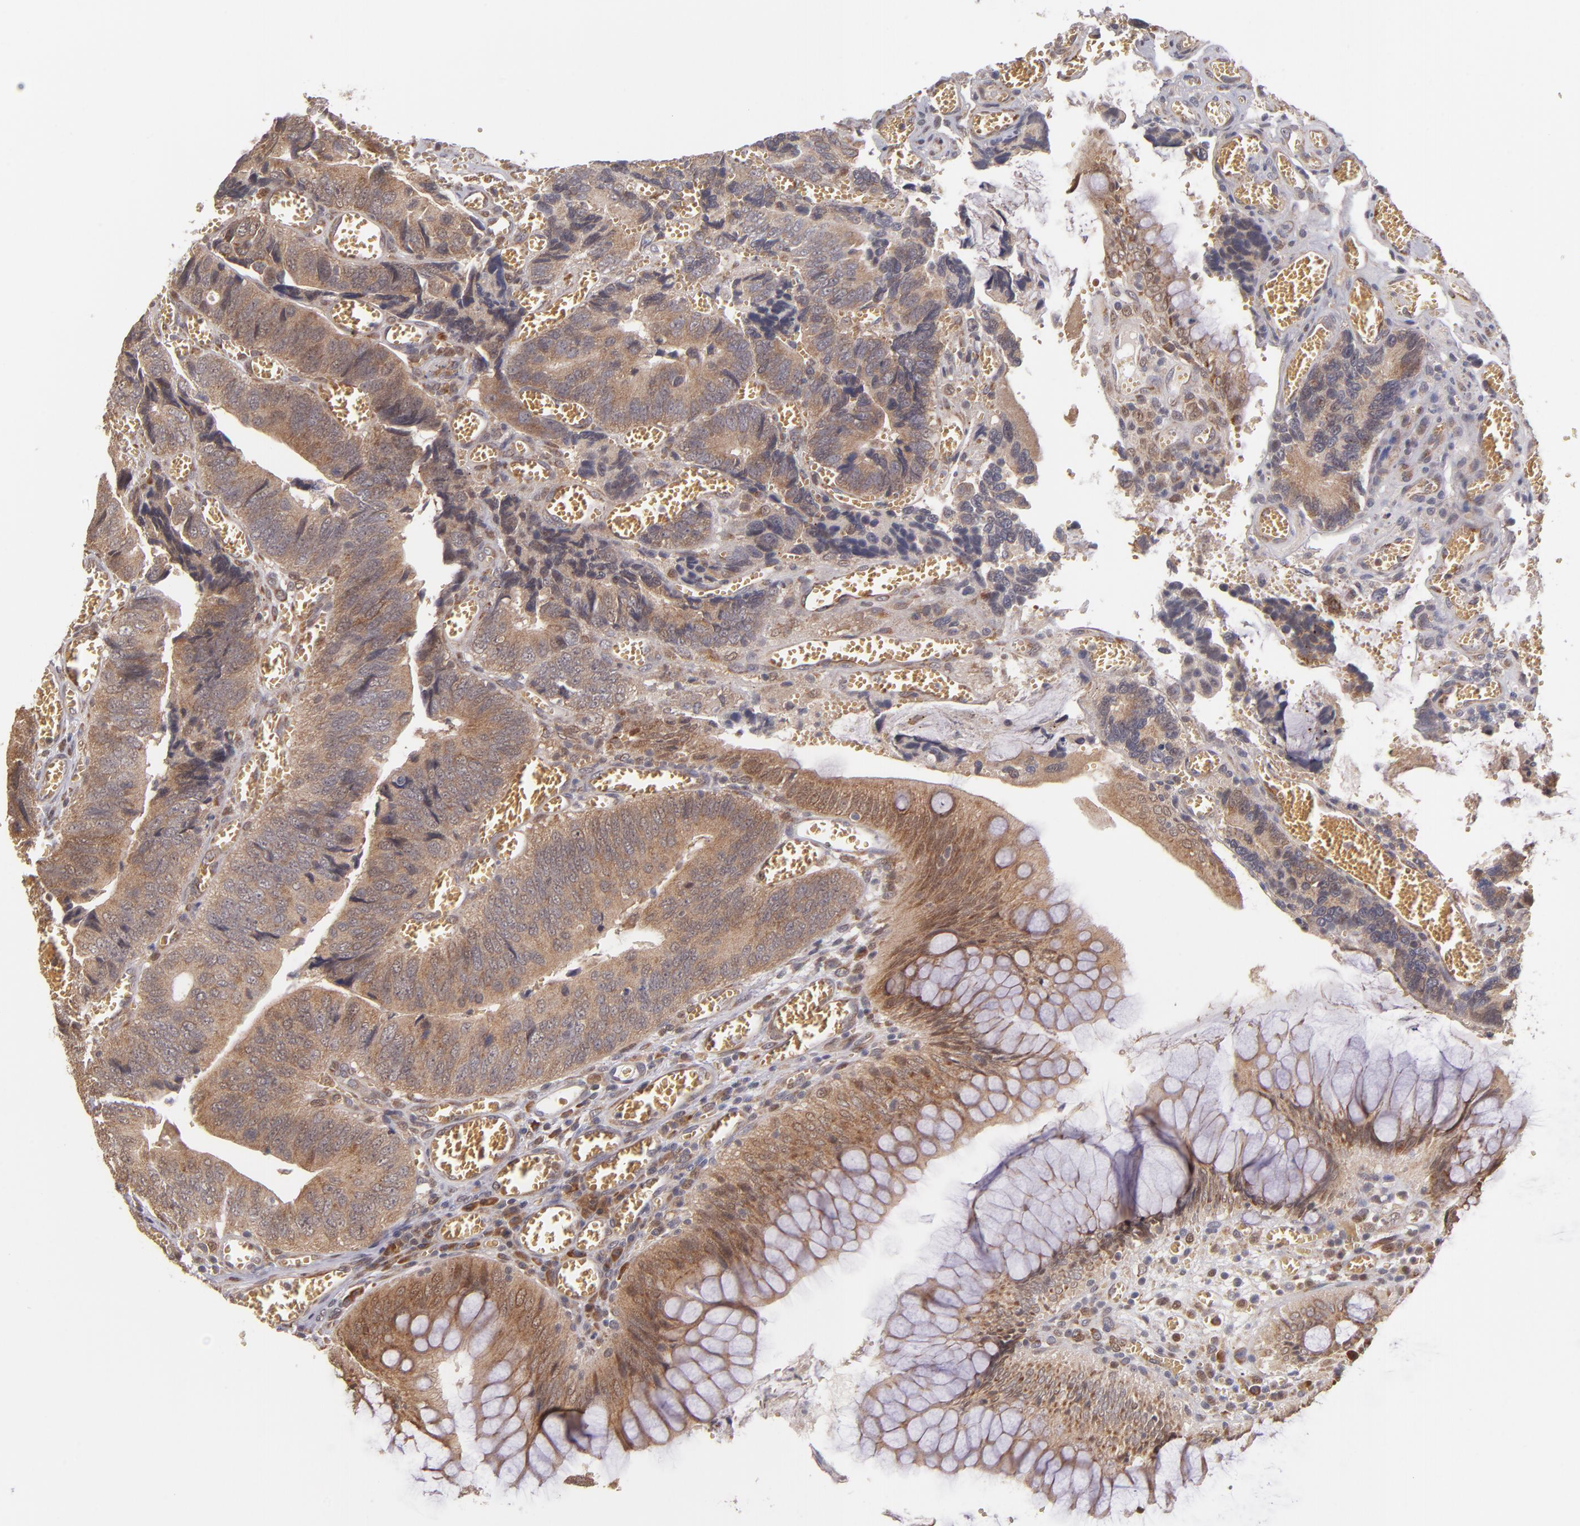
{"staining": {"intensity": "moderate", "quantity": ">75%", "location": "cytoplasmic/membranous"}, "tissue": "colorectal cancer", "cell_type": "Tumor cells", "image_type": "cancer", "snomed": [{"axis": "morphology", "description": "Adenocarcinoma, NOS"}, {"axis": "topography", "description": "Colon"}], "caption": "Immunohistochemistry micrograph of human colorectal cancer stained for a protein (brown), which exhibits medium levels of moderate cytoplasmic/membranous expression in about >75% of tumor cells.", "gene": "CASP1", "patient": {"sex": "male", "age": 72}}